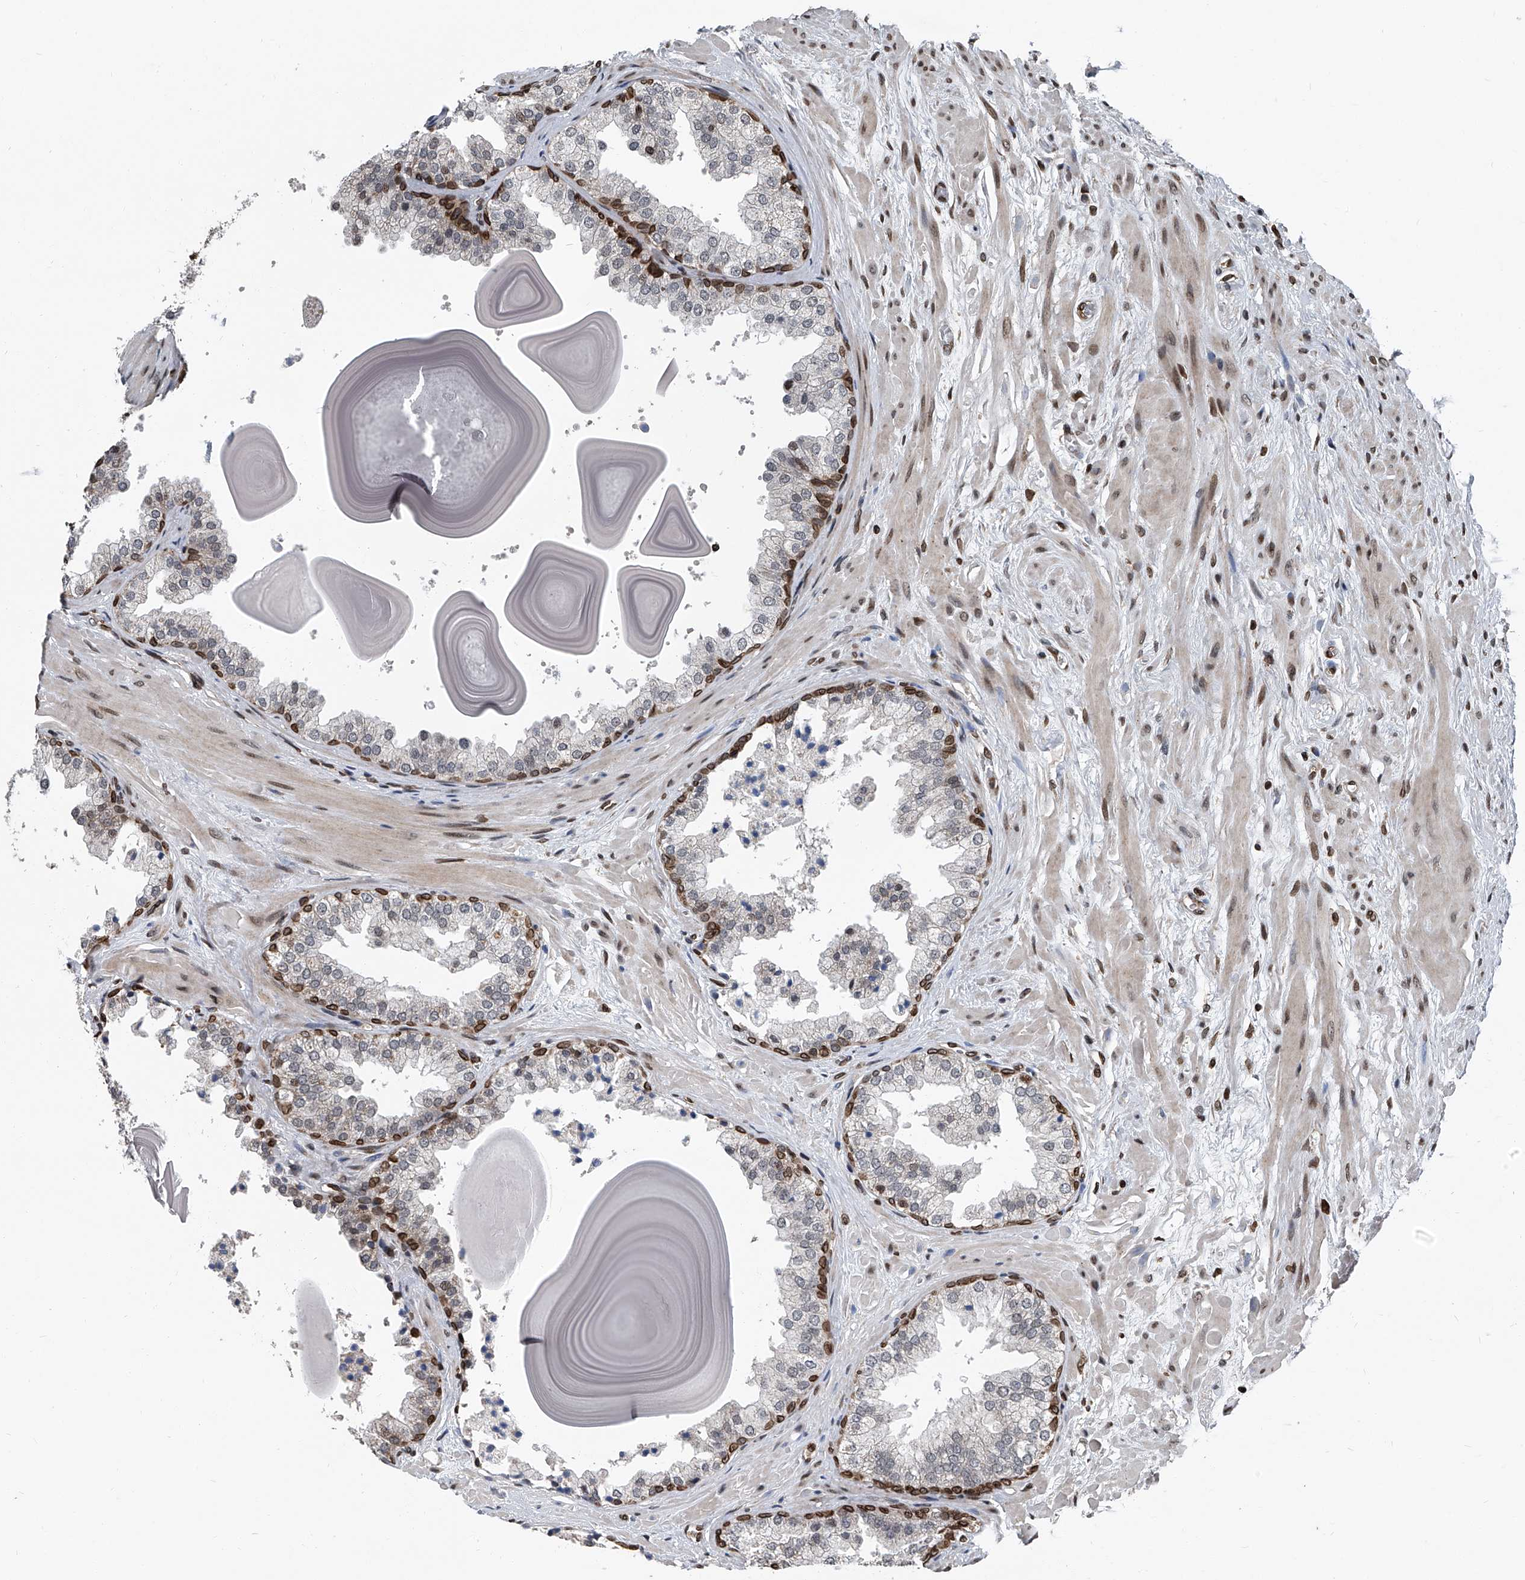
{"staining": {"intensity": "moderate", "quantity": "25%-75%", "location": "cytoplasmic/membranous,nuclear"}, "tissue": "prostate", "cell_type": "Glandular cells", "image_type": "normal", "snomed": [{"axis": "morphology", "description": "Normal tissue, NOS"}, {"axis": "topography", "description": "Prostate"}], "caption": "Brown immunohistochemical staining in unremarkable human prostate demonstrates moderate cytoplasmic/membranous,nuclear expression in about 25%-75% of glandular cells.", "gene": "PHF20", "patient": {"sex": "male", "age": 48}}